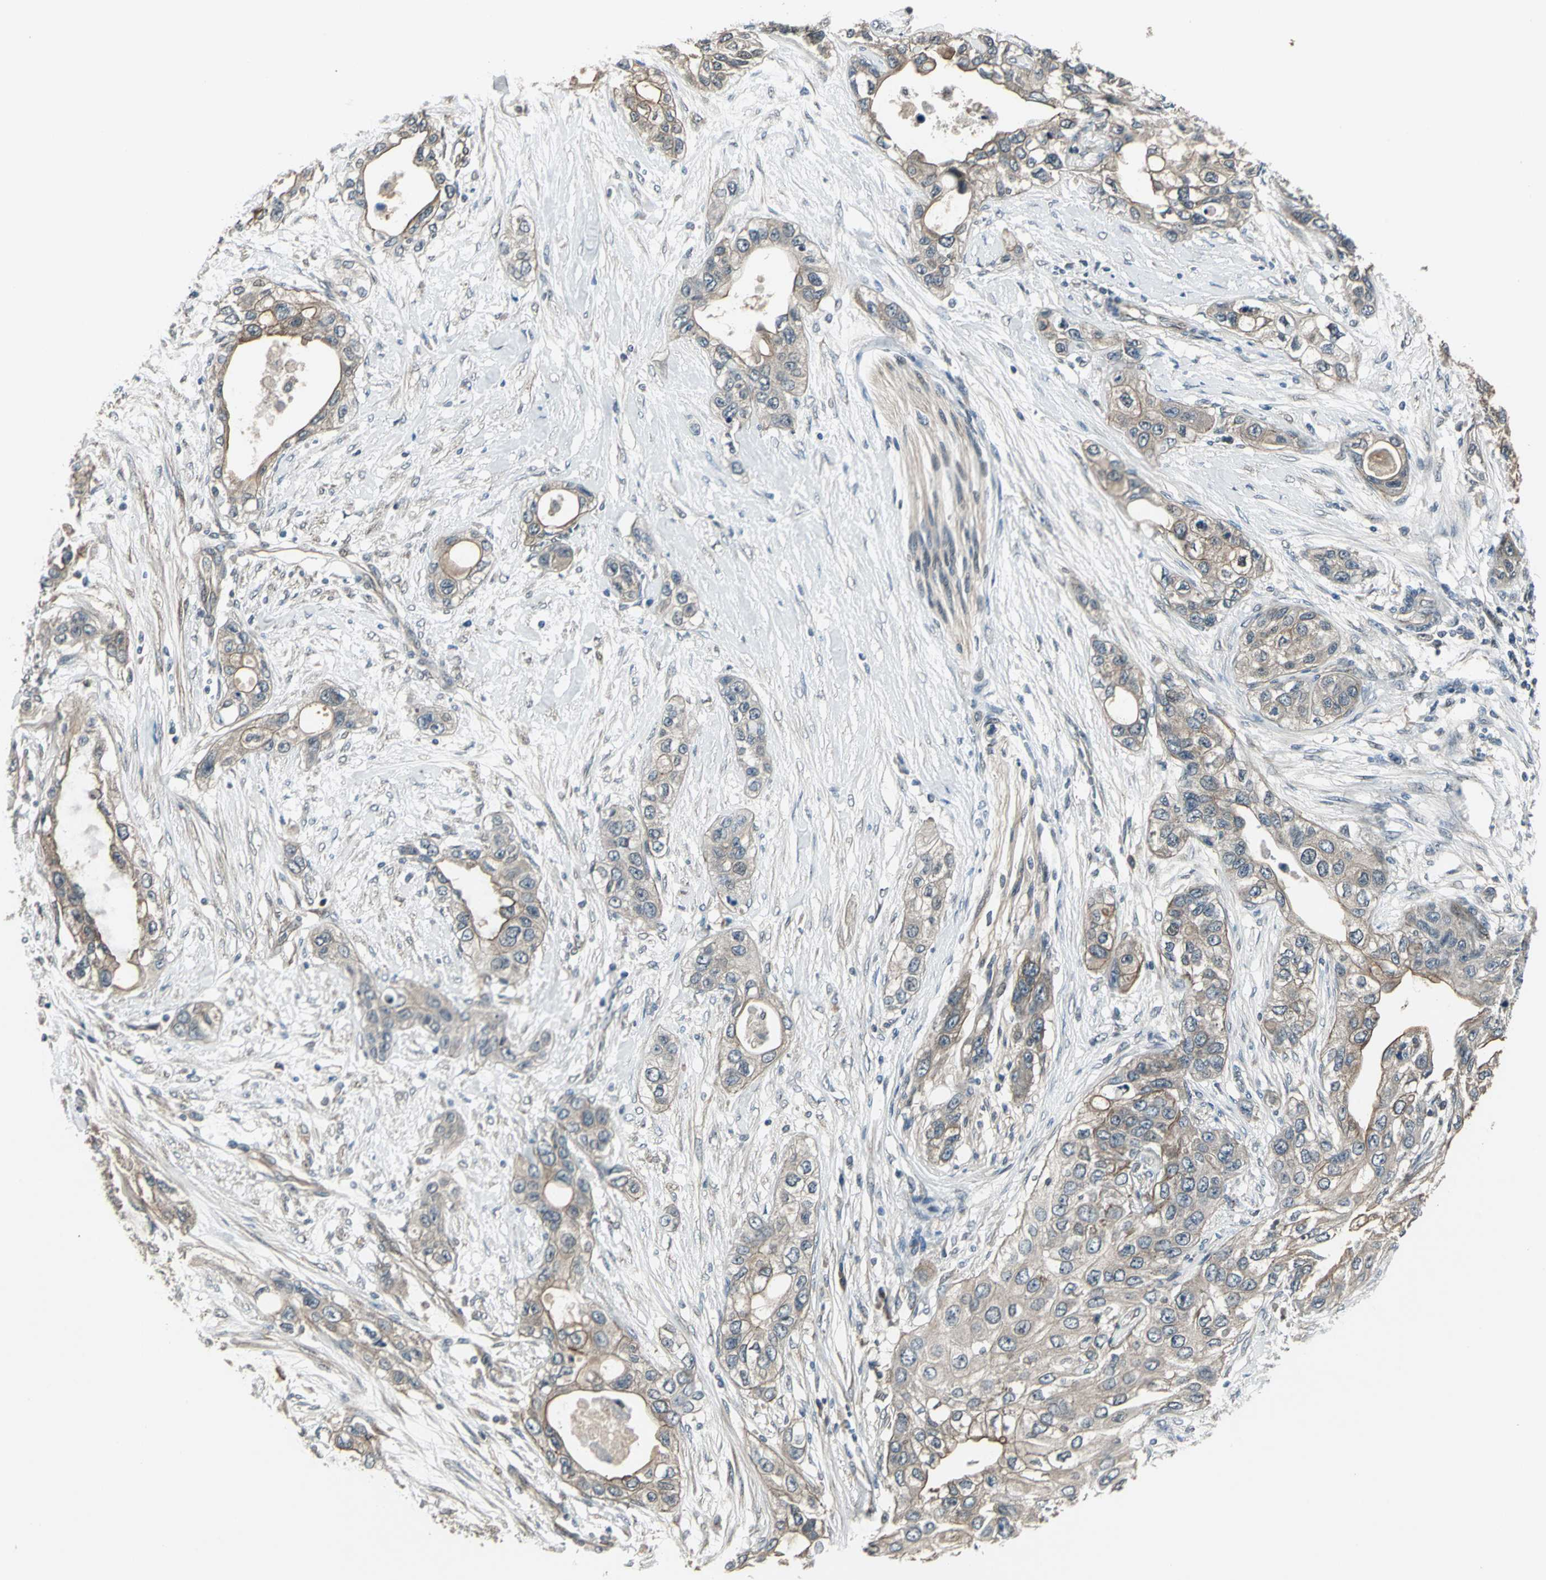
{"staining": {"intensity": "moderate", "quantity": ">75%", "location": "cytoplasmic/membranous"}, "tissue": "pancreatic cancer", "cell_type": "Tumor cells", "image_type": "cancer", "snomed": [{"axis": "morphology", "description": "Adenocarcinoma, NOS"}, {"axis": "topography", "description": "Pancreas"}], "caption": "Tumor cells demonstrate medium levels of moderate cytoplasmic/membranous staining in about >75% of cells in pancreatic cancer (adenocarcinoma).", "gene": "PFDN1", "patient": {"sex": "female", "age": 70}}